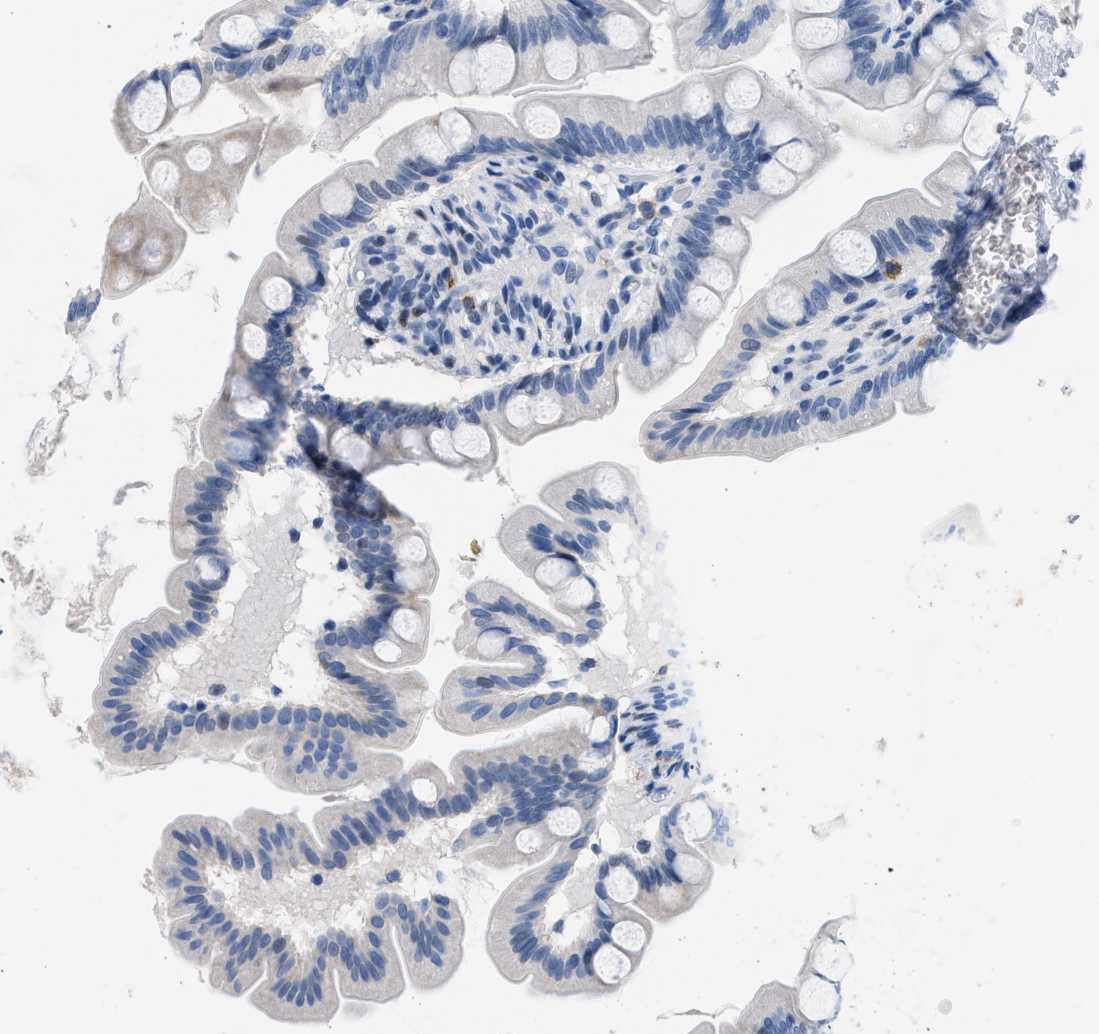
{"staining": {"intensity": "negative", "quantity": "none", "location": "none"}, "tissue": "small intestine", "cell_type": "Glandular cells", "image_type": "normal", "snomed": [{"axis": "morphology", "description": "Normal tissue, NOS"}, {"axis": "topography", "description": "Small intestine"}], "caption": "This photomicrograph is of unremarkable small intestine stained with IHC to label a protein in brown with the nuclei are counter-stained blue. There is no staining in glandular cells.", "gene": "BOLL", "patient": {"sex": "female", "age": 56}}